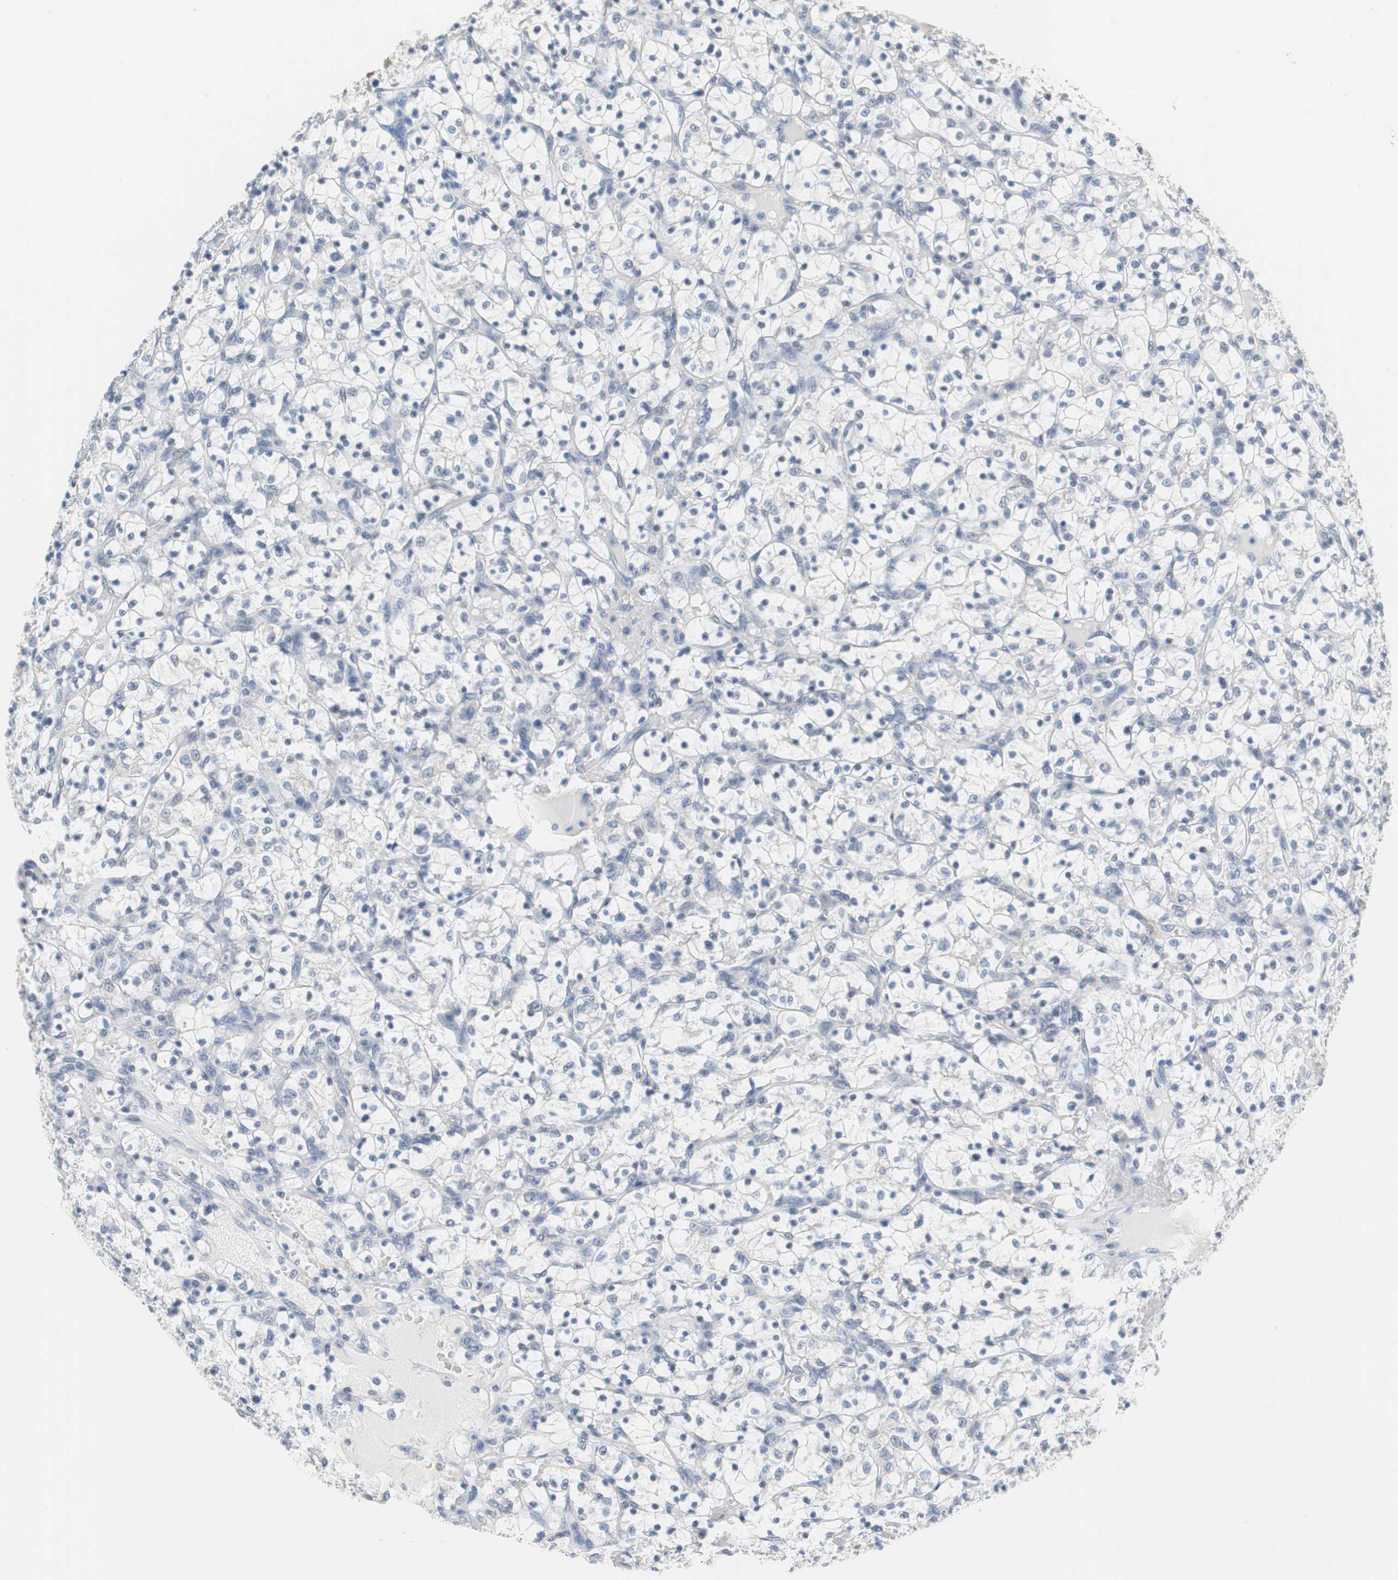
{"staining": {"intensity": "negative", "quantity": "none", "location": "none"}, "tissue": "renal cancer", "cell_type": "Tumor cells", "image_type": "cancer", "snomed": [{"axis": "morphology", "description": "Adenocarcinoma, NOS"}, {"axis": "topography", "description": "Kidney"}], "caption": "Photomicrograph shows no protein positivity in tumor cells of renal adenocarcinoma tissue.", "gene": "MUC7", "patient": {"sex": "female", "age": 69}}